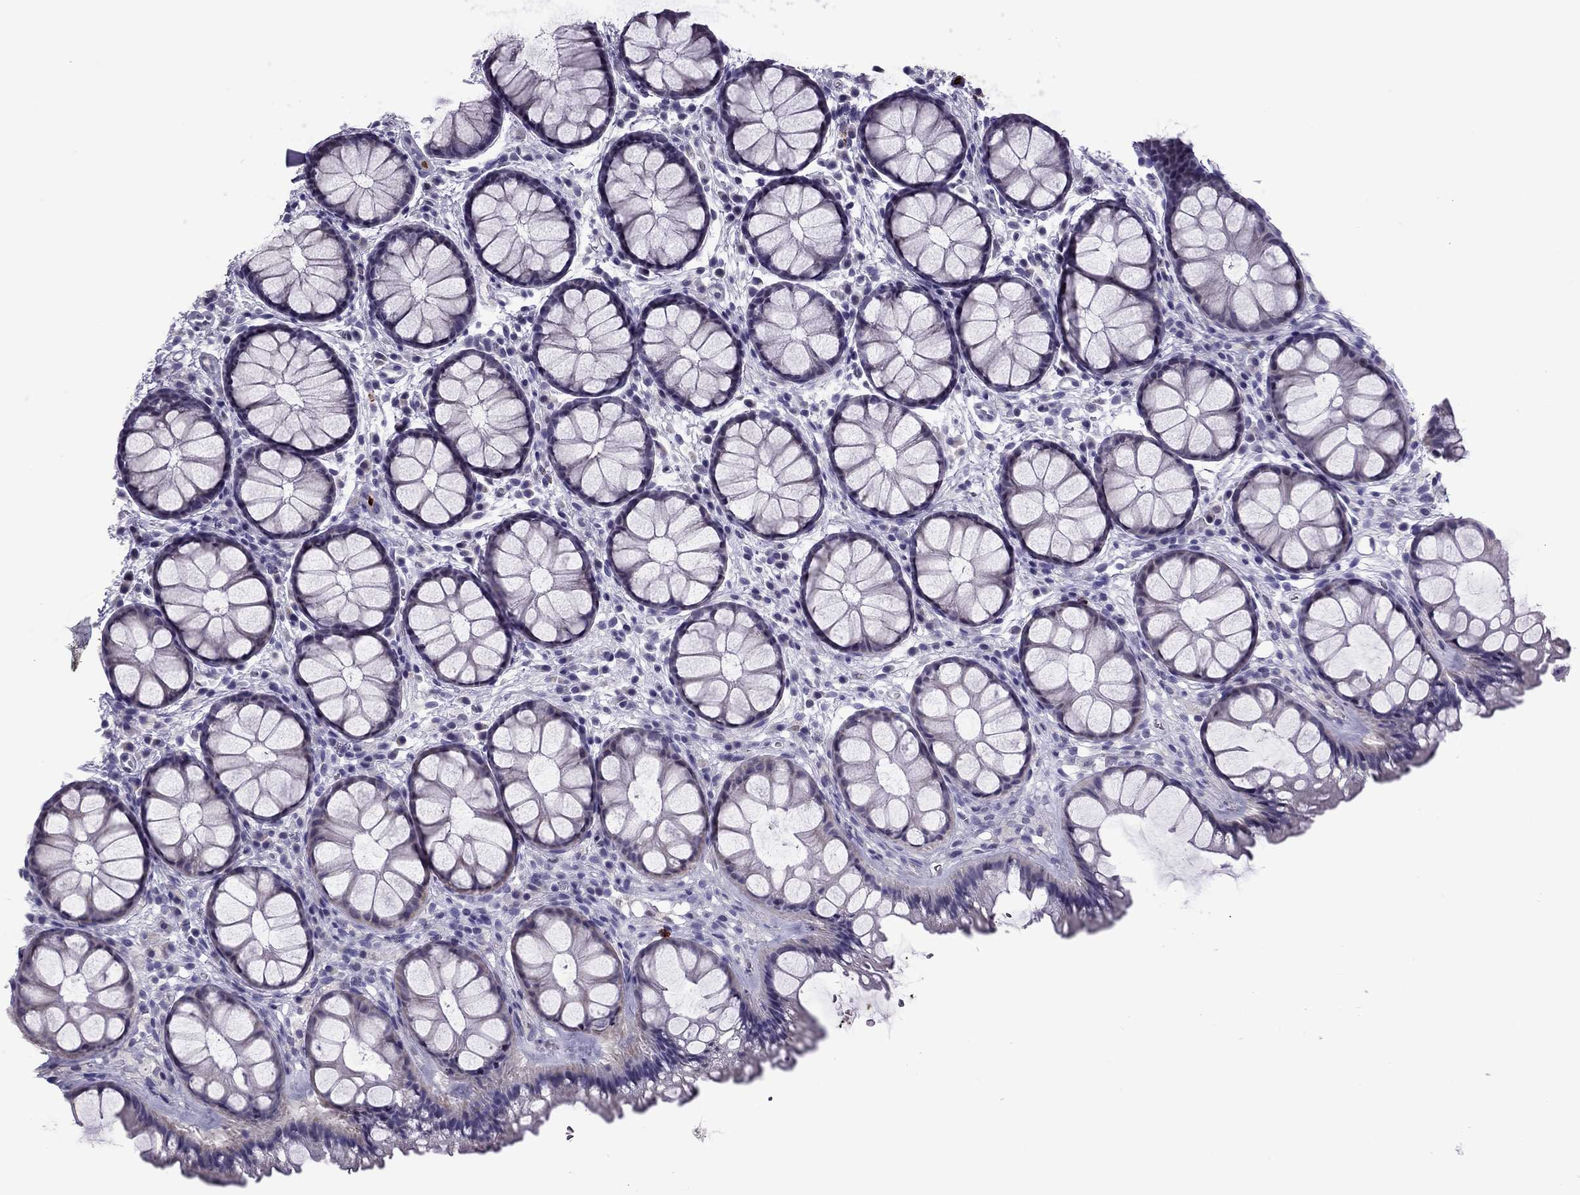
{"staining": {"intensity": "negative", "quantity": "none", "location": "none"}, "tissue": "rectum", "cell_type": "Glandular cells", "image_type": "normal", "snomed": [{"axis": "morphology", "description": "Normal tissue, NOS"}, {"axis": "topography", "description": "Rectum"}], "caption": "This photomicrograph is of unremarkable rectum stained with immunohistochemistry to label a protein in brown with the nuclei are counter-stained blue. There is no expression in glandular cells.", "gene": "CCL27", "patient": {"sex": "female", "age": 62}}